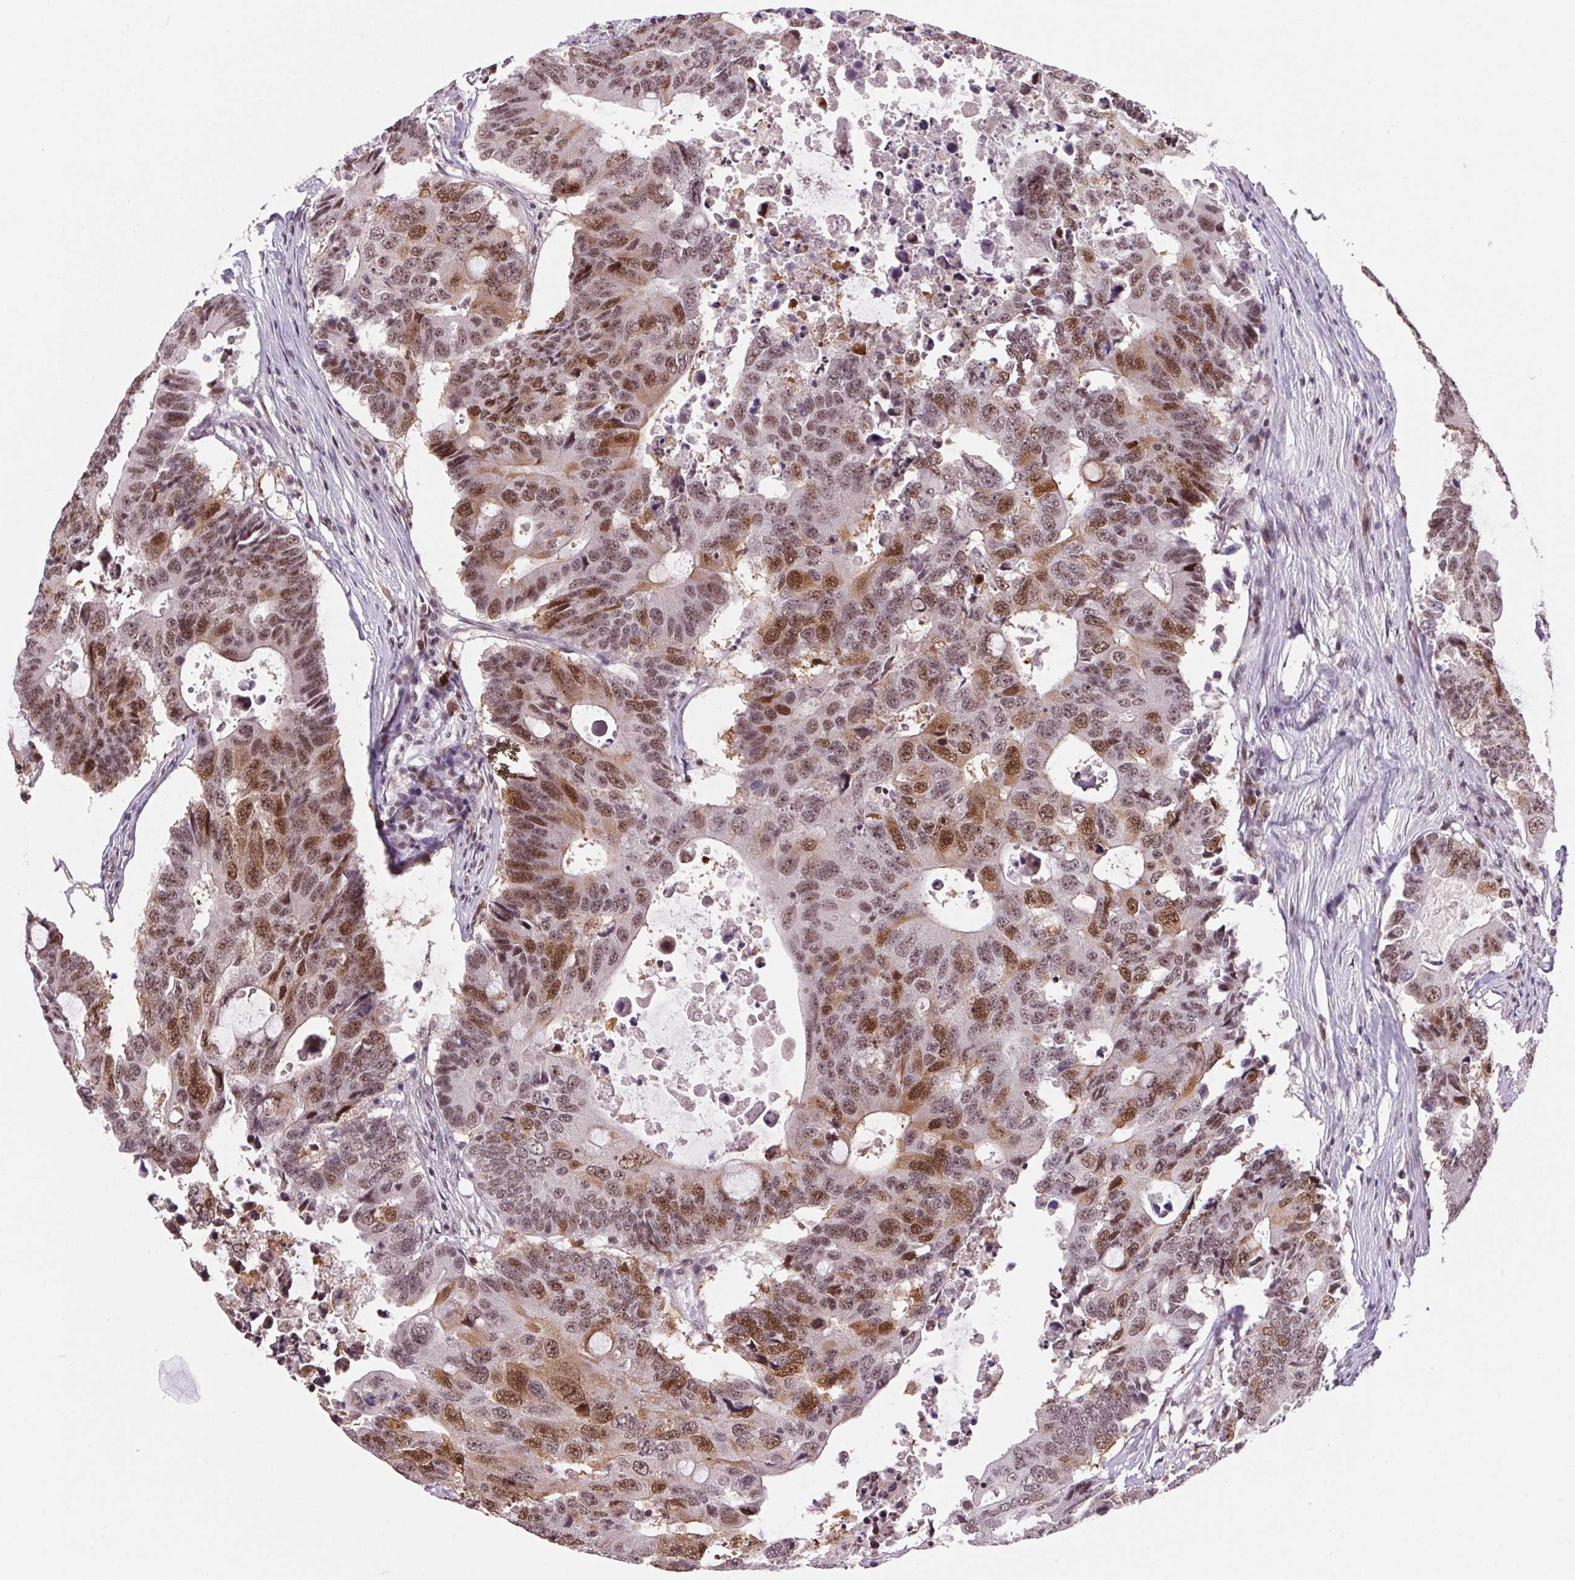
{"staining": {"intensity": "moderate", "quantity": ">75%", "location": "cytoplasmic/membranous,nuclear"}, "tissue": "colorectal cancer", "cell_type": "Tumor cells", "image_type": "cancer", "snomed": [{"axis": "morphology", "description": "Adenocarcinoma, NOS"}, {"axis": "topography", "description": "Colon"}], "caption": "IHC histopathology image of colorectal cancer (adenocarcinoma) stained for a protein (brown), which displays medium levels of moderate cytoplasmic/membranous and nuclear expression in approximately >75% of tumor cells.", "gene": "CD2BP2", "patient": {"sex": "male", "age": 71}}